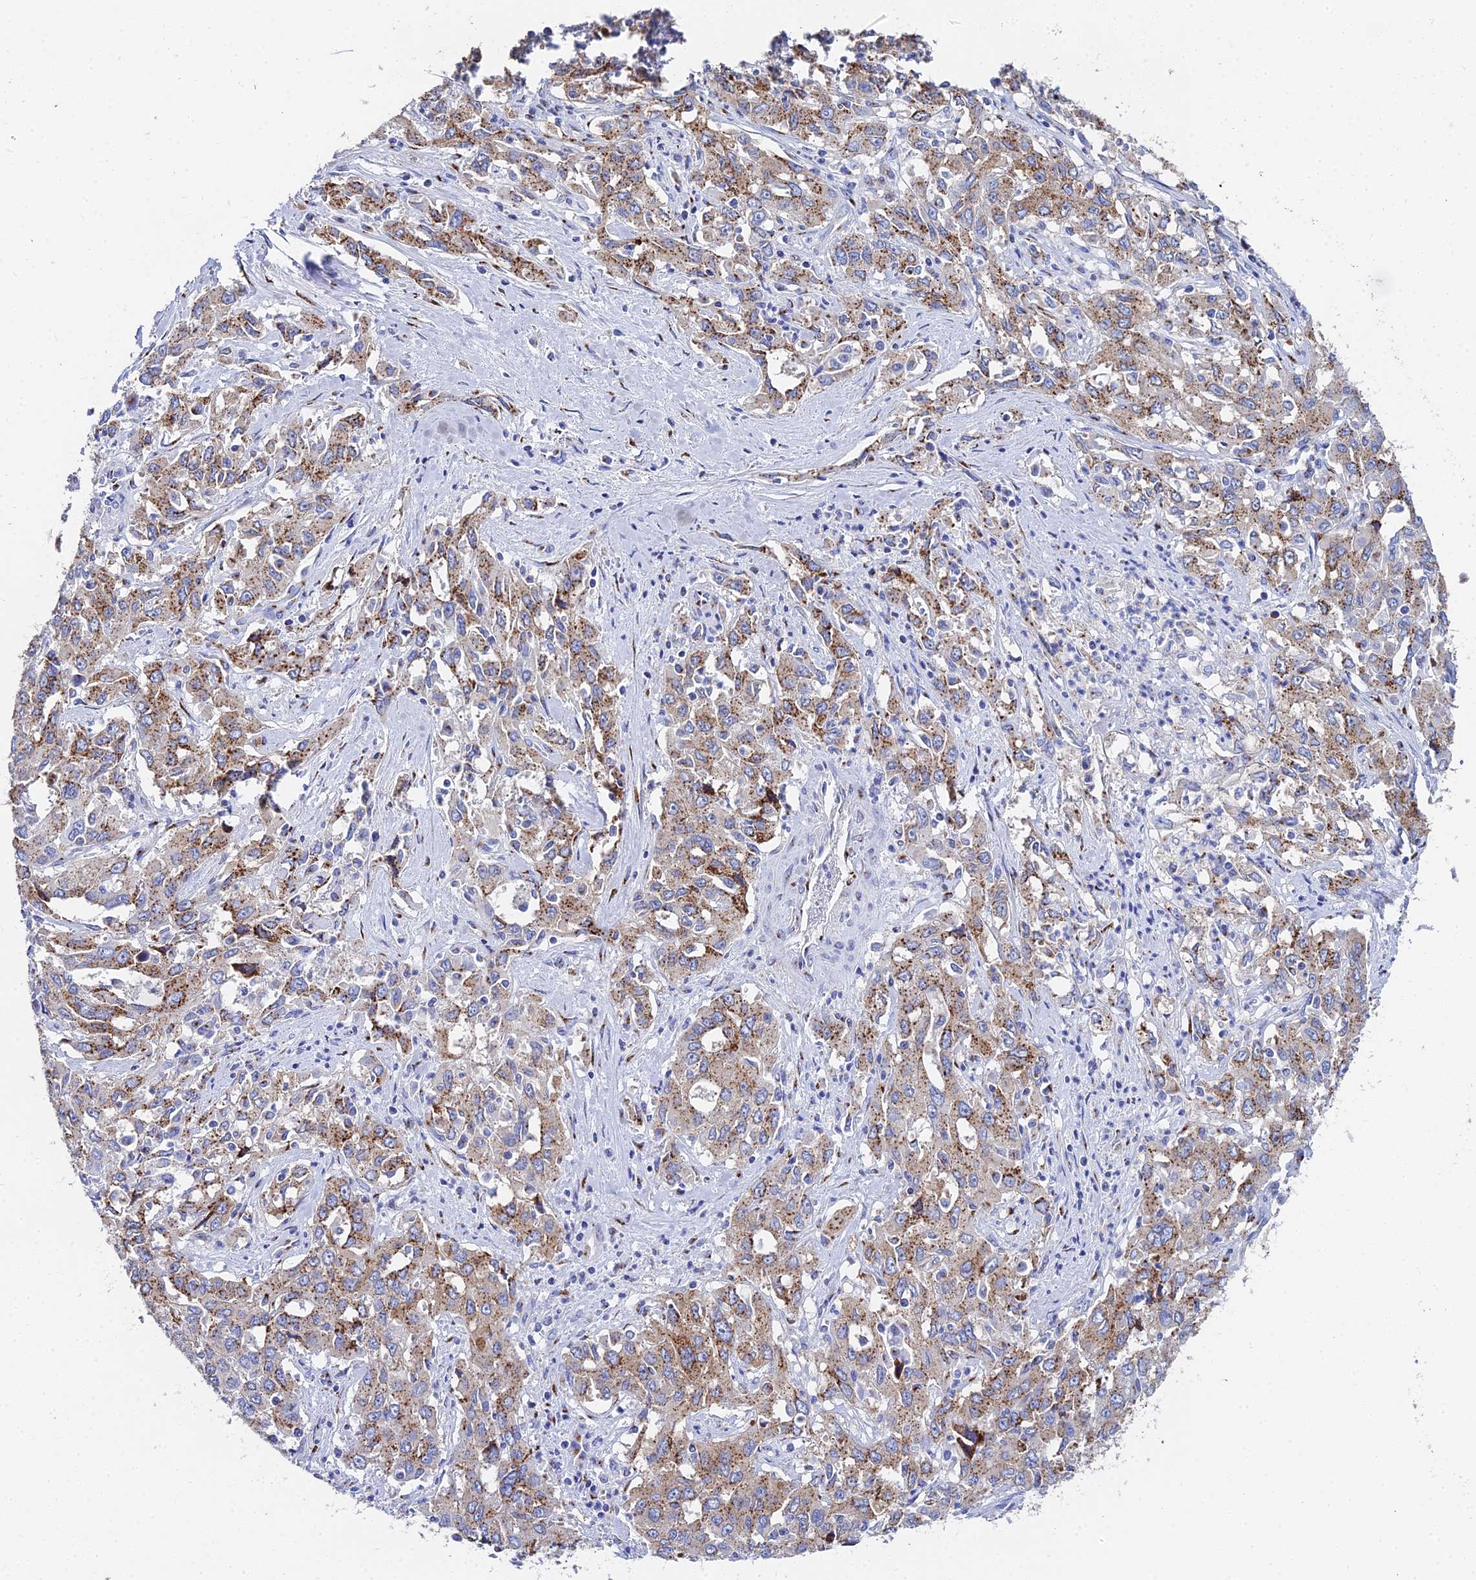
{"staining": {"intensity": "moderate", "quantity": ">75%", "location": "cytoplasmic/membranous"}, "tissue": "liver cancer", "cell_type": "Tumor cells", "image_type": "cancer", "snomed": [{"axis": "morphology", "description": "Carcinoma, Hepatocellular, NOS"}, {"axis": "topography", "description": "Liver"}], "caption": "Liver hepatocellular carcinoma stained with a protein marker reveals moderate staining in tumor cells.", "gene": "ENSG00000268674", "patient": {"sex": "male", "age": 63}}